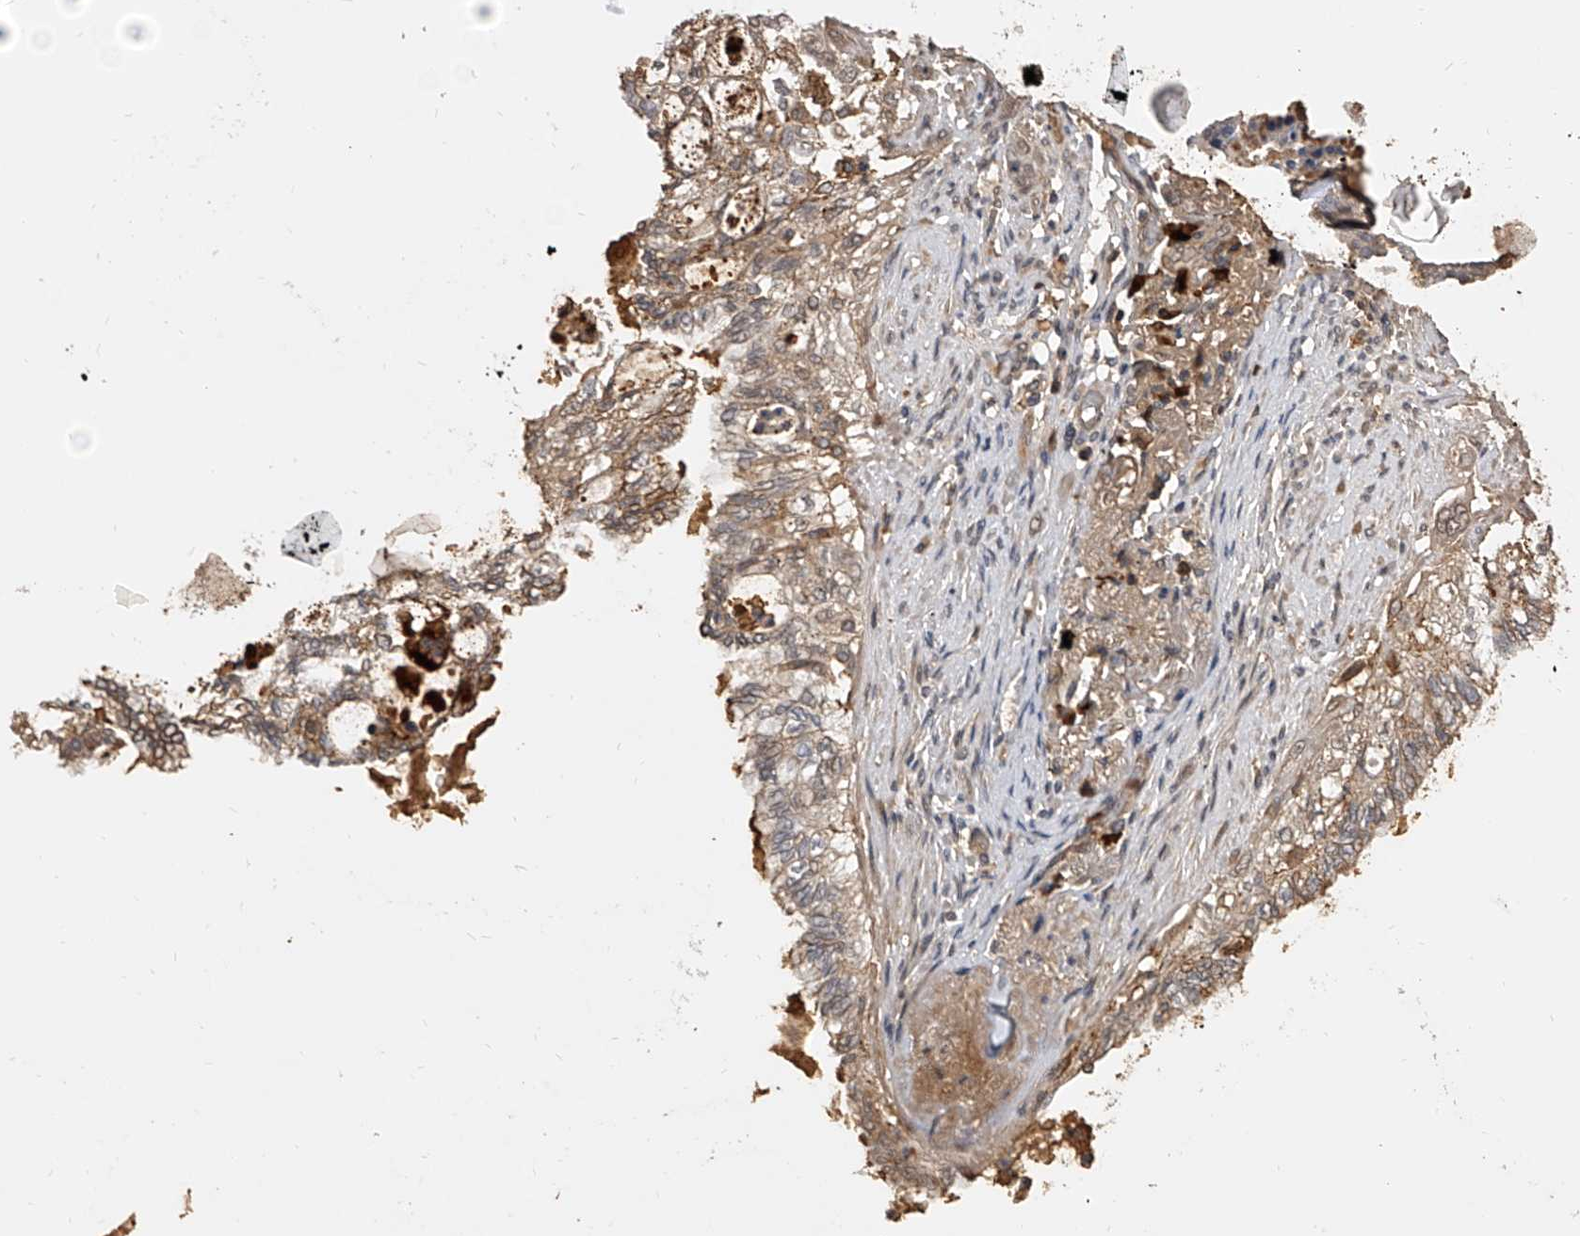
{"staining": {"intensity": "weak", "quantity": ">75%", "location": "cytoplasmic/membranous"}, "tissue": "lung cancer", "cell_type": "Tumor cells", "image_type": "cancer", "snomed": [{"axis": "morphology", "description": "Adenocarcinoma, NOS"}, {"axis": "topography", "description": "Lung"}], "caption": "High-magnification brightfield microscopy of lung cancer (adenocarcinoma) stained with DAB (brown) and counterstained with hematoxylin (blue). tumor cells exhibit weak cytoplasmic/membranous staining is present in about>75% of cells.", "gene": "CFAP410", "patient": {"sex": "female", "age": 70}}